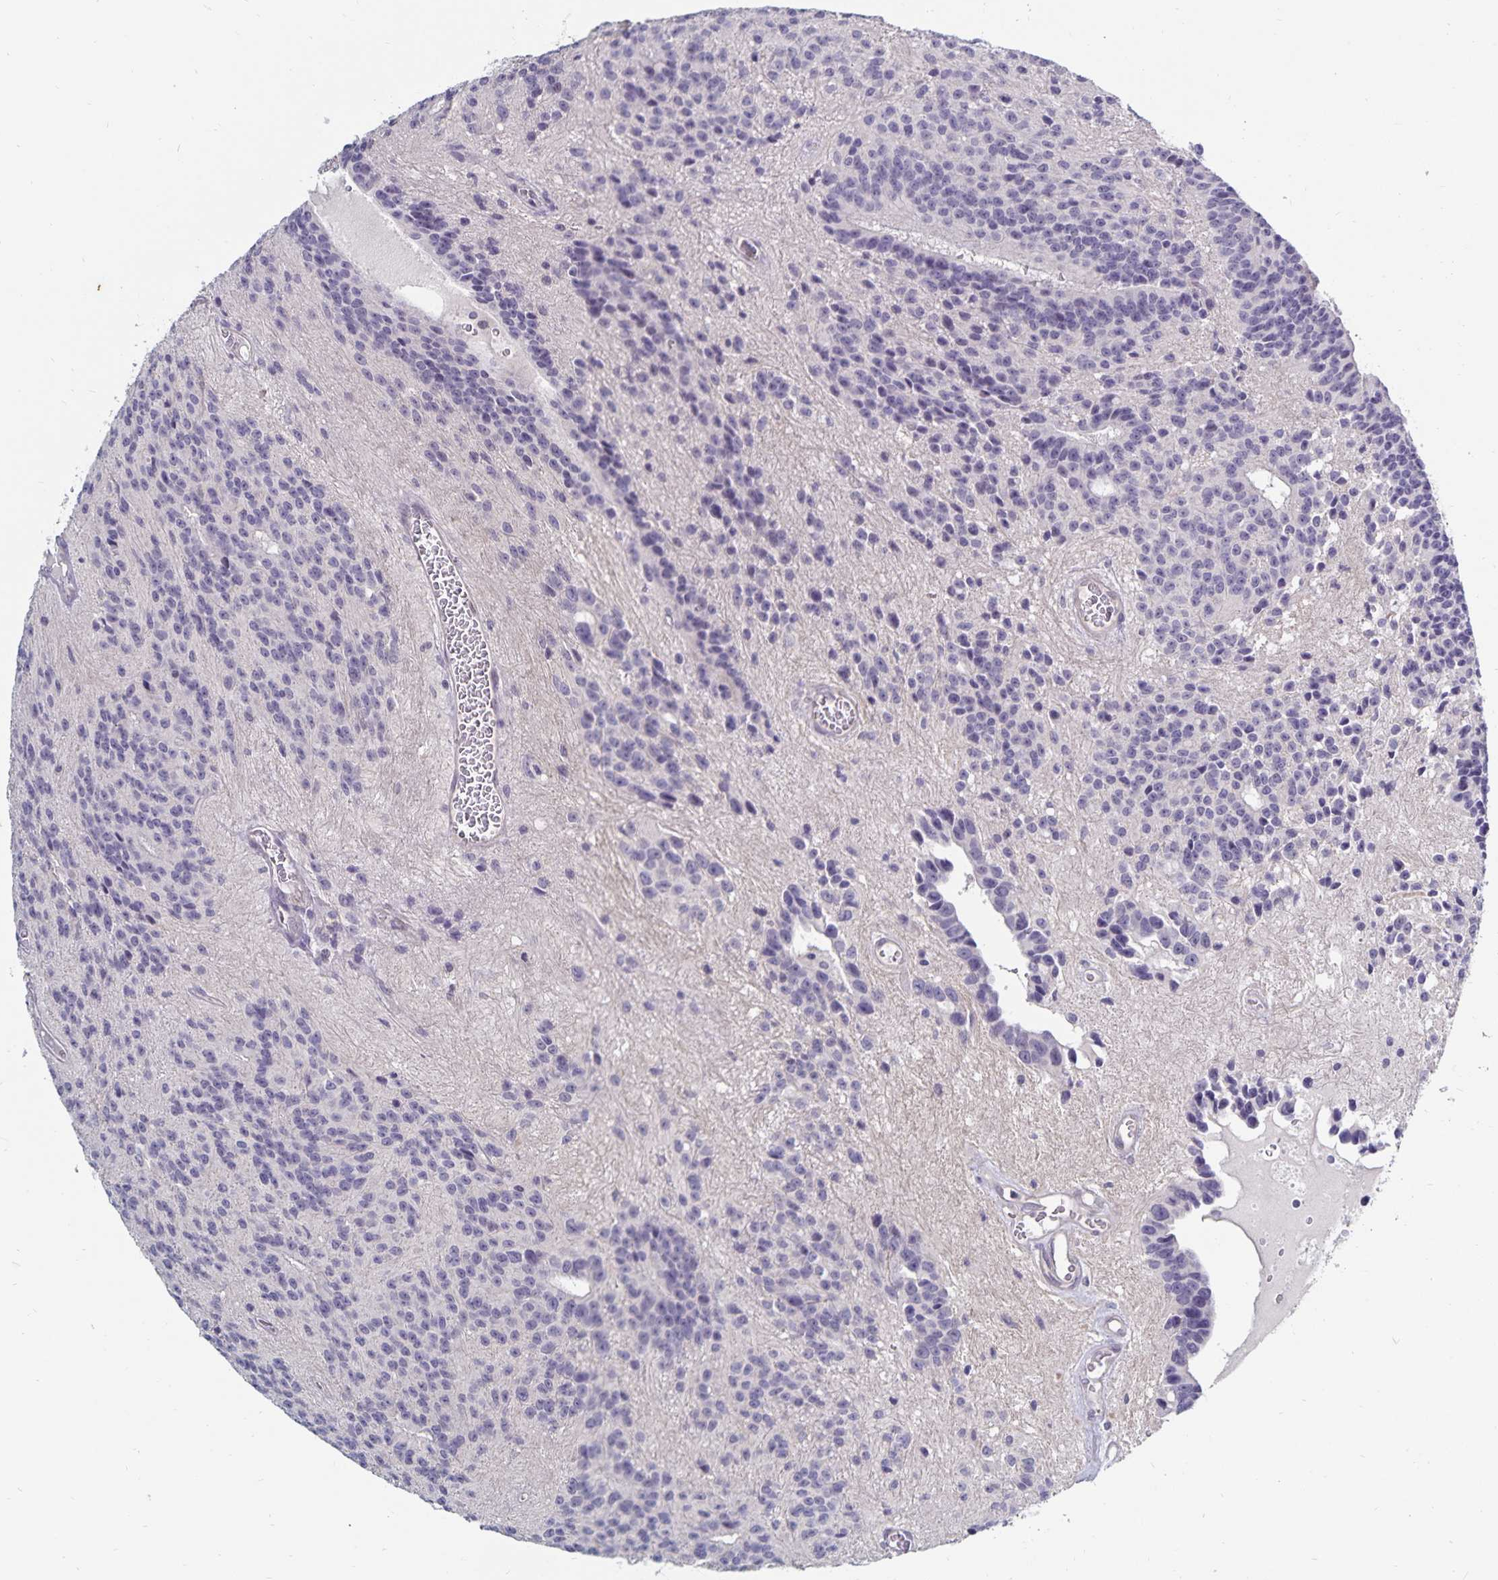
{"staining": {"intensity": "negative", "quantity": "none", "location": "none"}, "tissue": "glioma", "cell_type": "Tumor cells", "image_type": "cancer", "snomed": [{"axis": "morphology", "description": "Glioma, malignant, Low grade"}, {"axis": "topography", "description": "Brain"}], "caption": "Immunohistochemical staining of human malignant glioma (low-grade) reveals no significant staining in tumor cells.", "gene": "CDKN2B", "patient": {"sex": "male", "age": 31}}